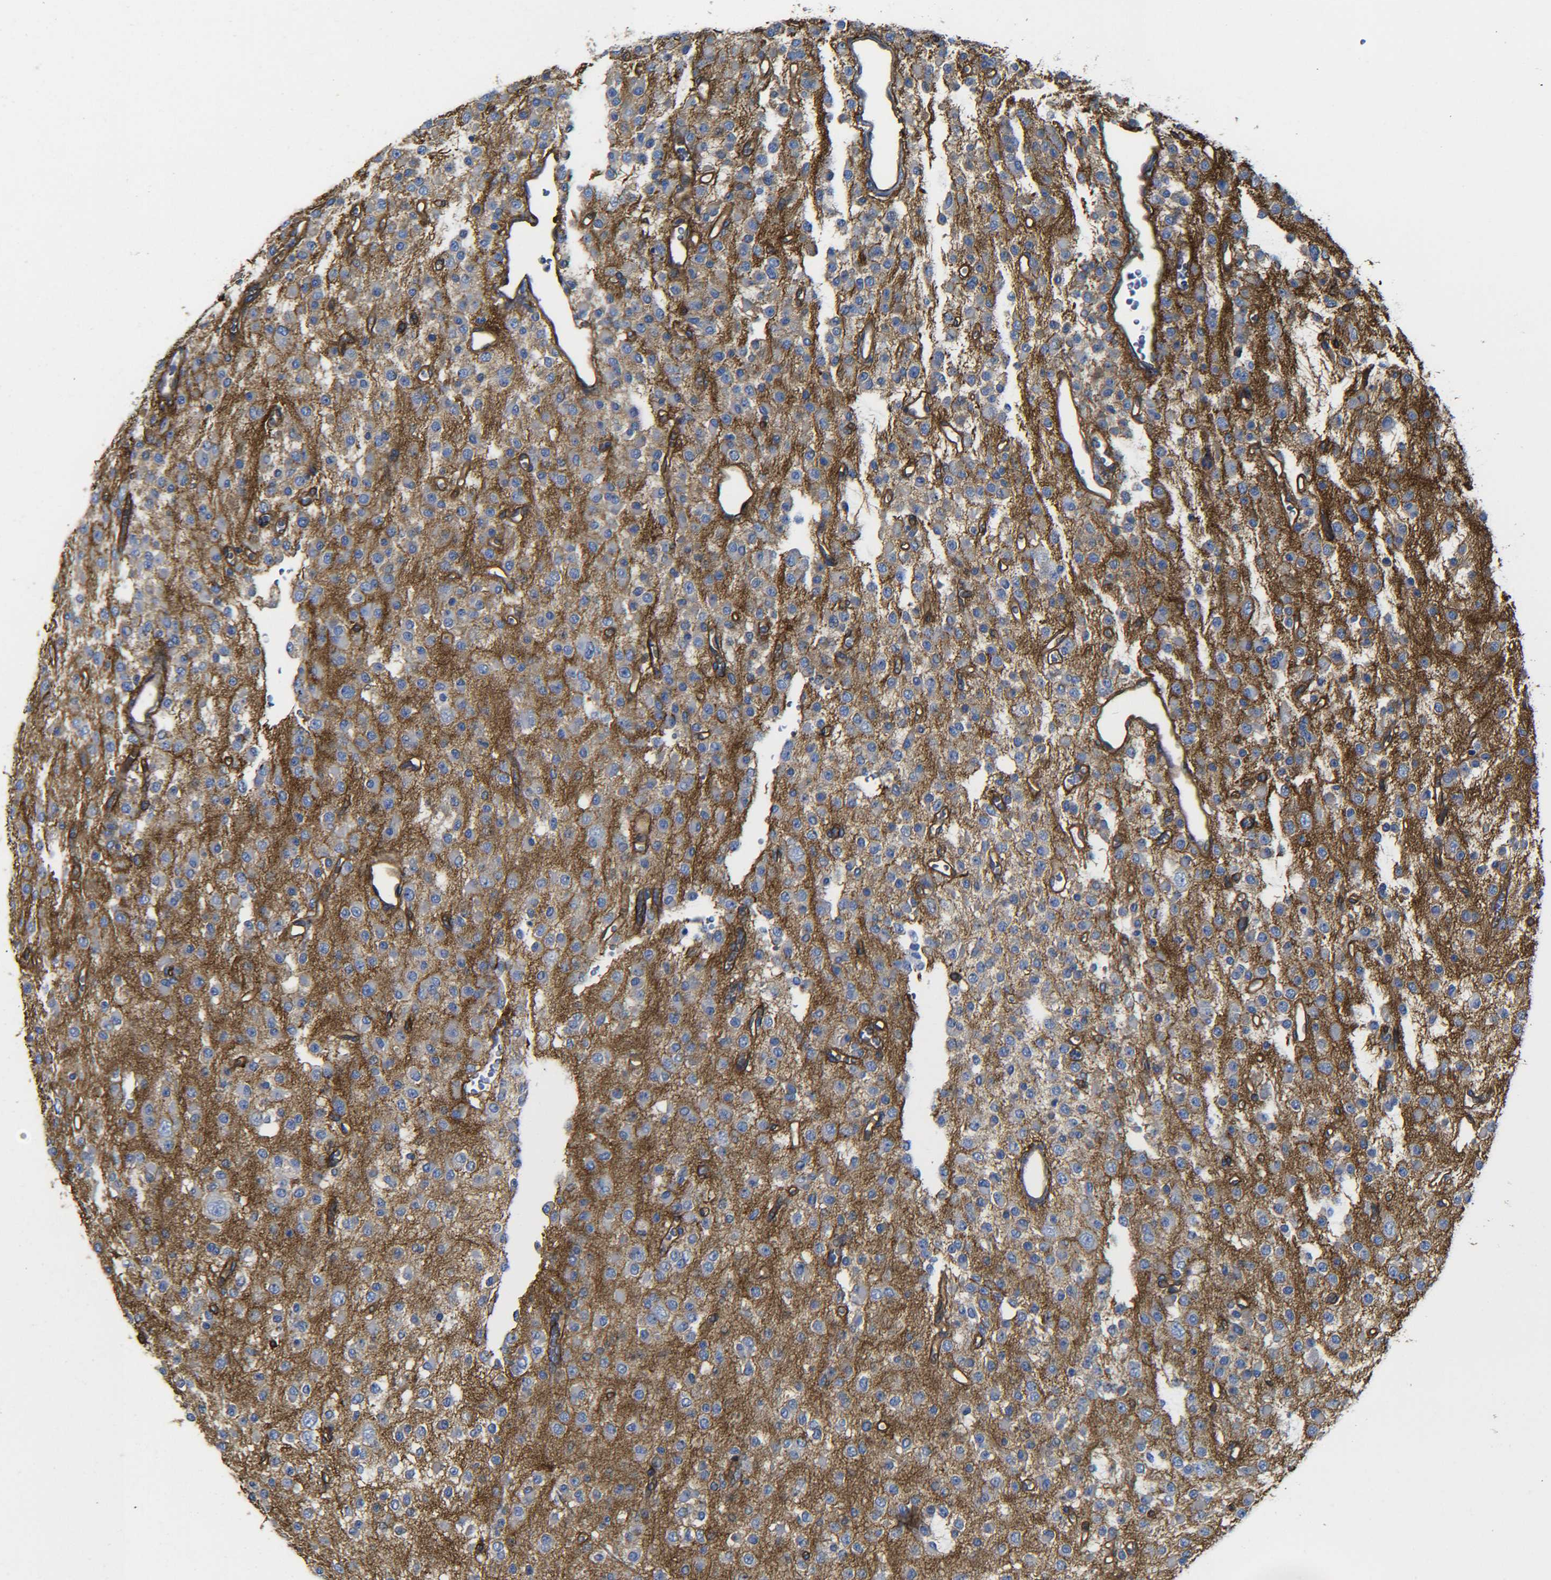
{"staining": {"intensity": "negative", "quantity": "none", "location": "none"}, "tissue": "glioma", "cell_type": "Tumor cells", "image_type": "cancer", "snomed": [{"axis": "morphology", "description": "Glioma, malignant, Low grade"}, {"axis": "topography", "description": "Brain"}], "caption": "Immunohistochemistry (IHC) of human glioma reveals no positivity in tumor cells.", "gene": "SPTBN1", "patient": {"sex": "male", "age": 38}}